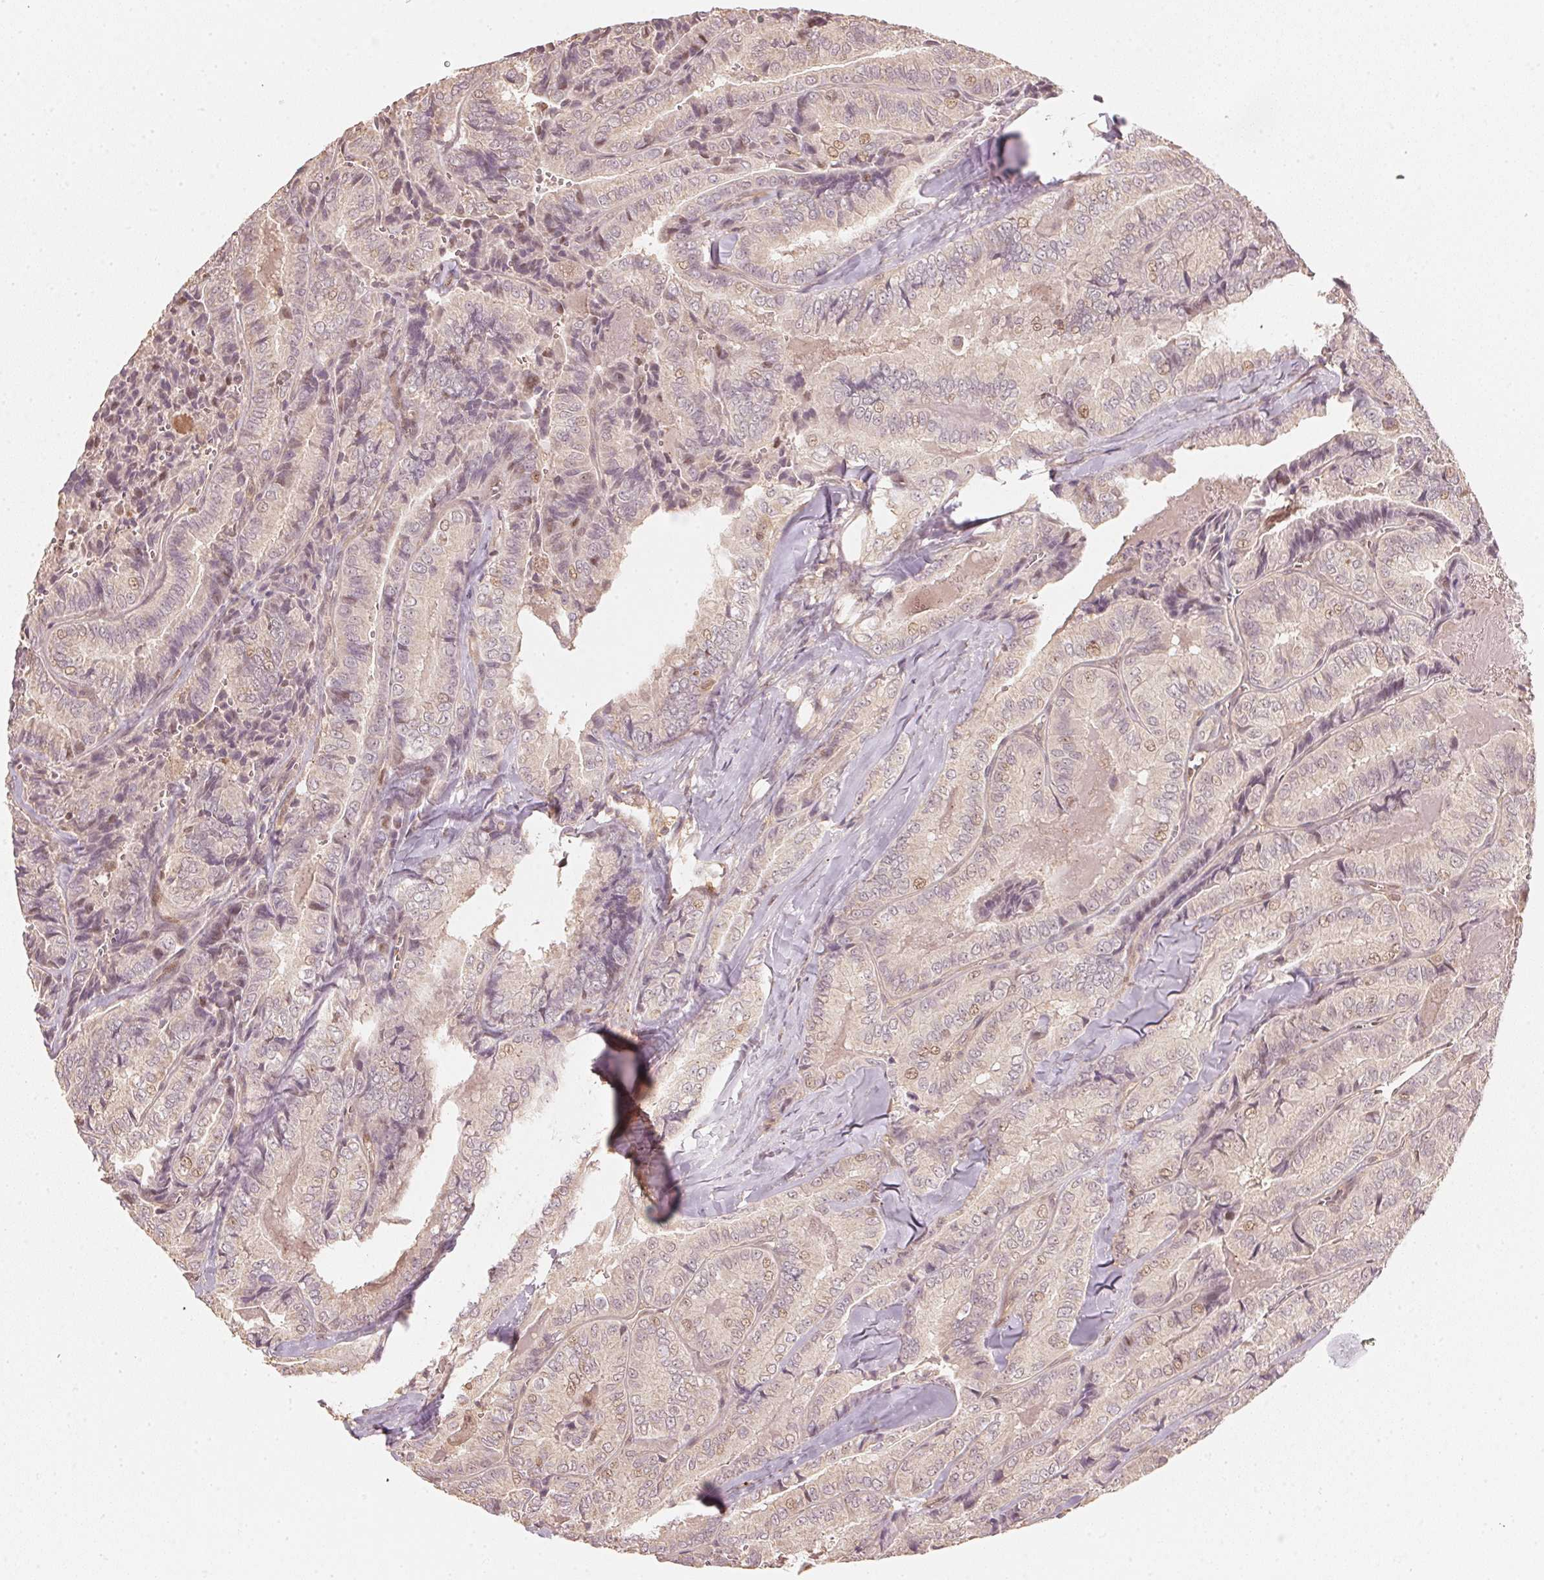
{"staining": {"intensity": "weak", "quantity": "<25%", "location": "nuclear"}, "tissue": "thyroid cancer", "cell_type": "Tumor cells", "image_type": "cancer", "snomed": [{"axis": "morphology", "description": "Papillary adenocarcinoma, NOS"}, {"axis": "topography", "description": "Thyroid gland"}], "caption": "Immunohistochemistry (IHC) photomicrograph of thyroid cancer stained for a protein (brown), which shows no staining in tumor cells. (DAB (3,3'-diaminobenzidine) immunohistochemistry (IHC) visualized using brightfield microscopy, high magnification).", "gene": "UBE2L3", "patient": {"sex": "female", "age": 75}}